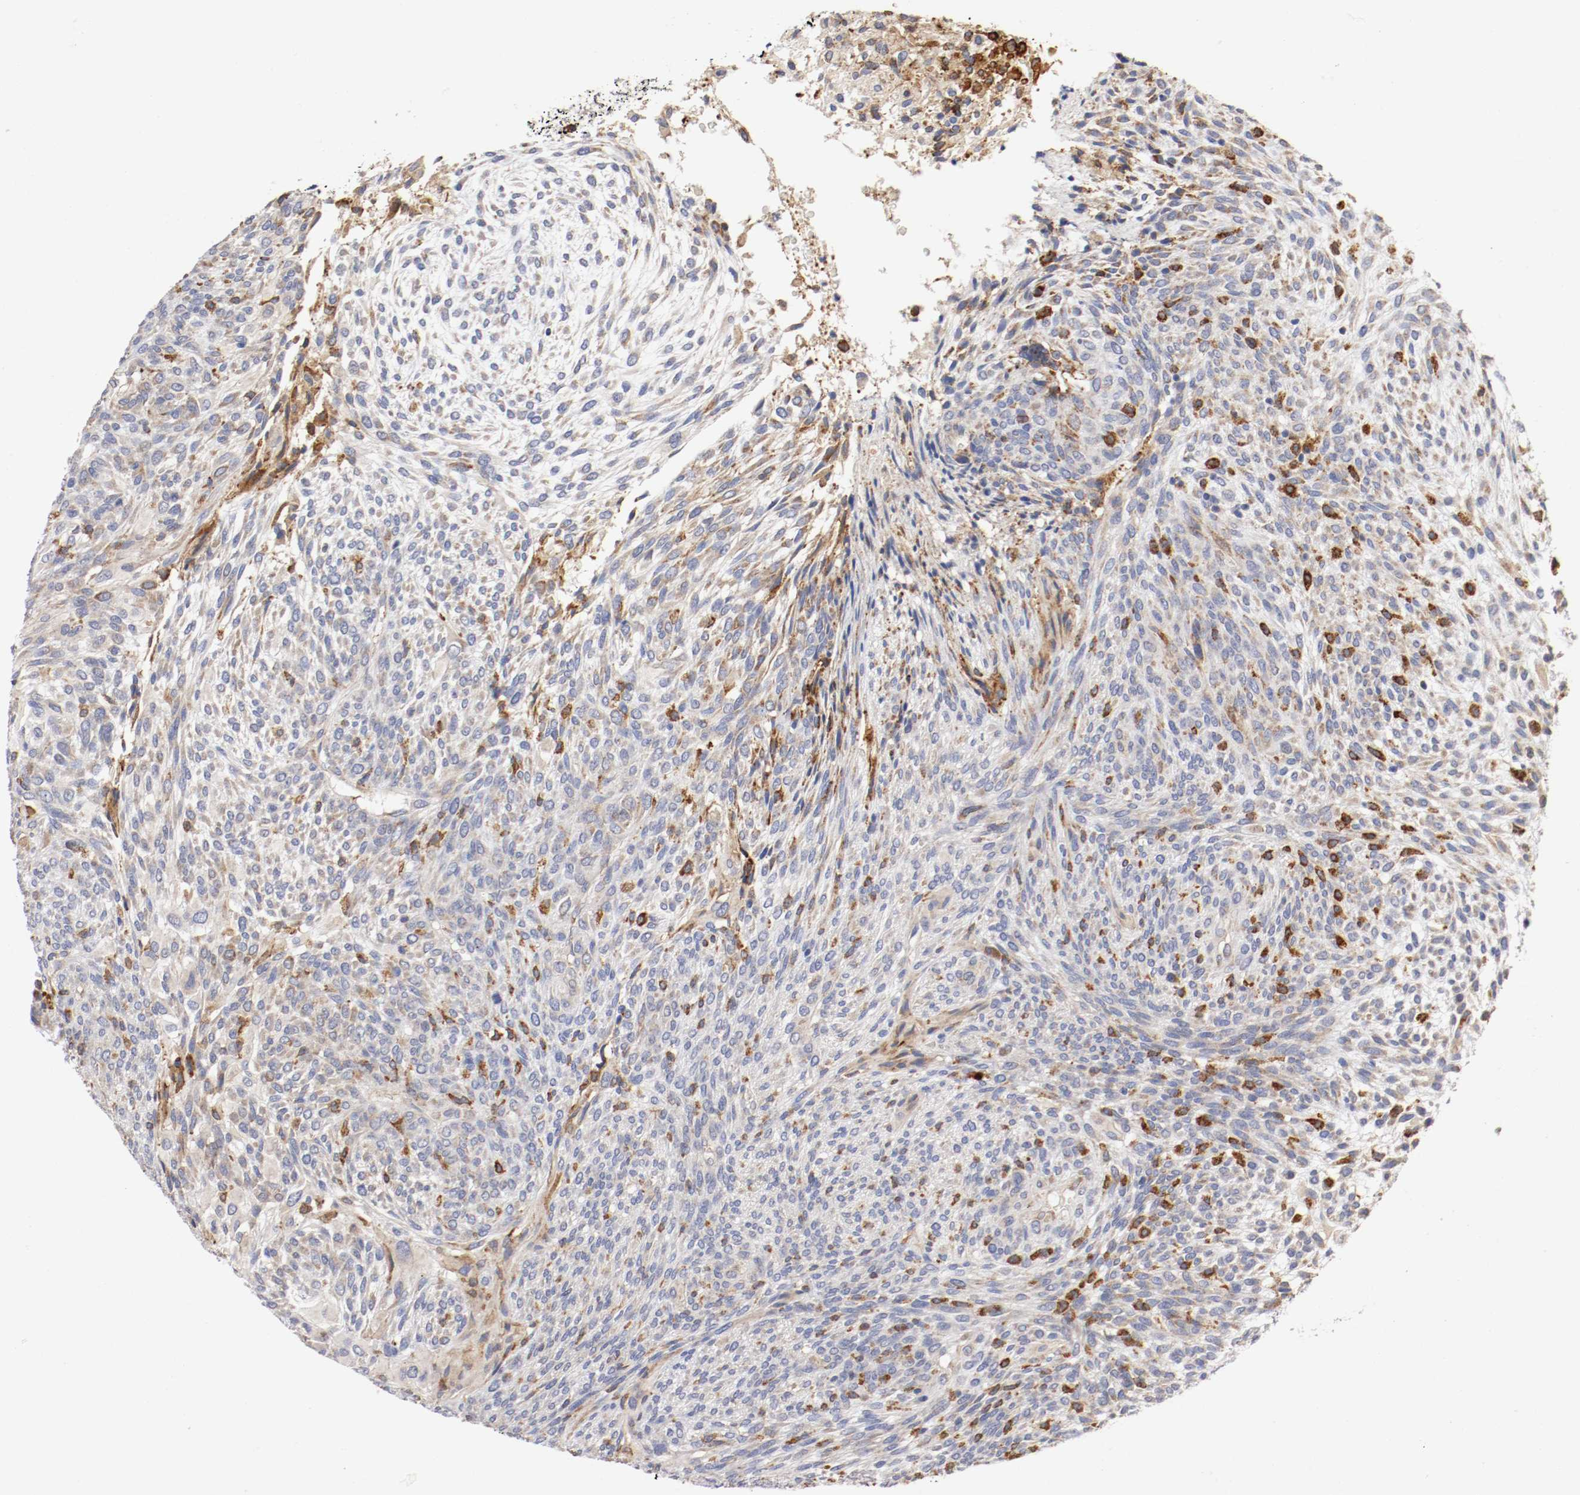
{"staining": {"intensity": "moderate", "quantity": "25%-75%", "location": "cytoplasmic/membranous"}, "tissue": "glioma", "cell_type": "Tumor cells", "image_type": "cancer", "snomed": [{"axis": "morphology", "description": "Glioma, malignant, High grade"}, {"axis": "topography", "description": "Cerebral cortex"}], "caption": "The histopathology image demonstrates a brown stain indicating the presence of a protein in the cytoplasmic/membranous of tumor cells in malignant high-grade glioma.", "gene": "TRAF2", "patient": {"sex": "female", "age": 55}}